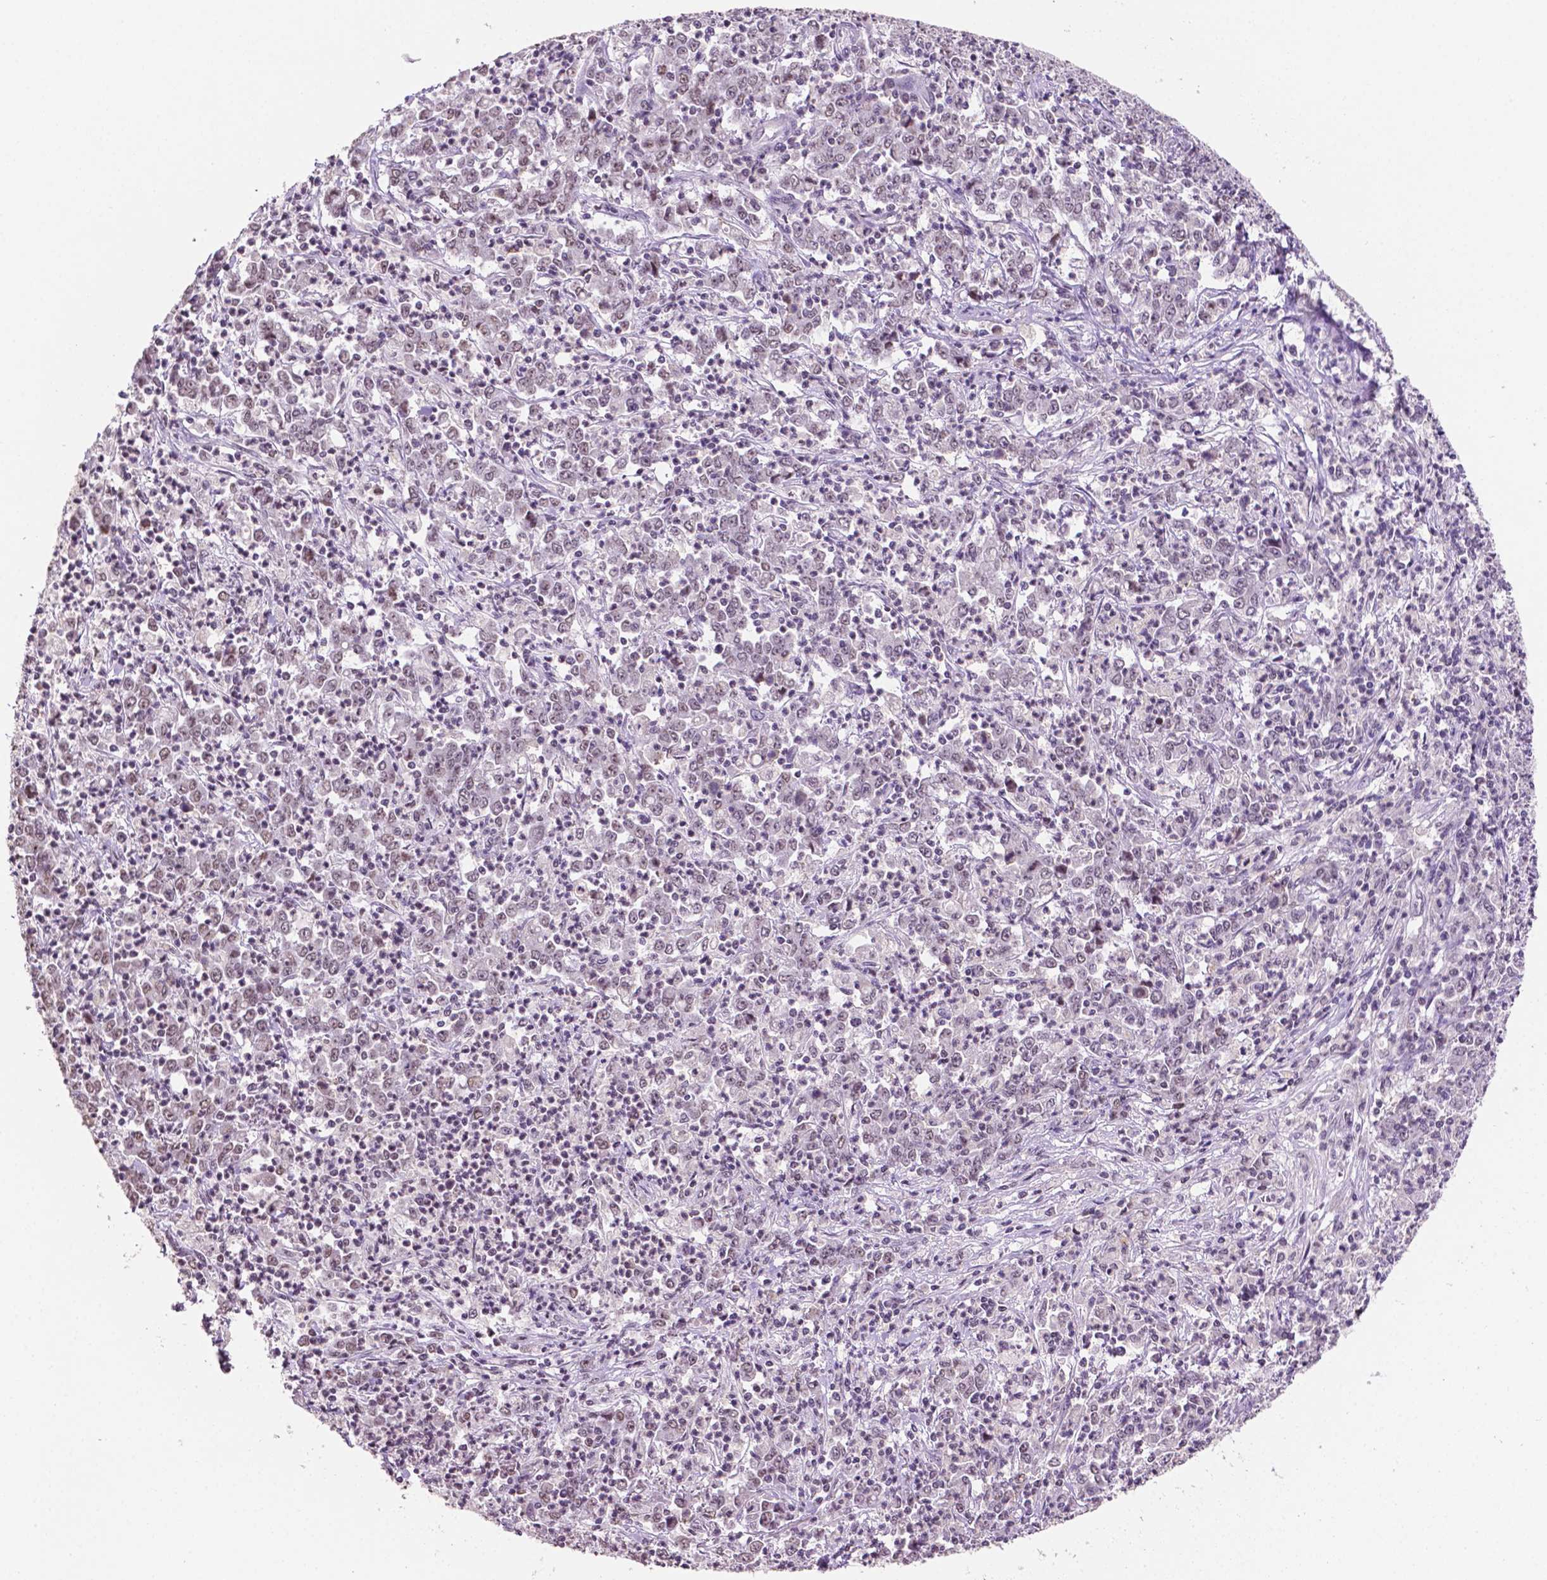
{"staining": {"intensity": "weak", "quantity": ">75%", "location": "nuclear"}, "tissue": "stomach cancer", "cell_type": "Tumor cells", "image_type": "cancer", "snomed": [{"axis": "morphology", "description": "Adenocarcinoma, NOS"}, {"axis": "topography", "description": "Stomach, lower"}], "caption": "A brown stain shows weak nuclear positivity of a protein in adenocarcinoma (stomach) tumor cells.", "gene": "PTPN6", "patient": {"sex": "female", "age": 71}}